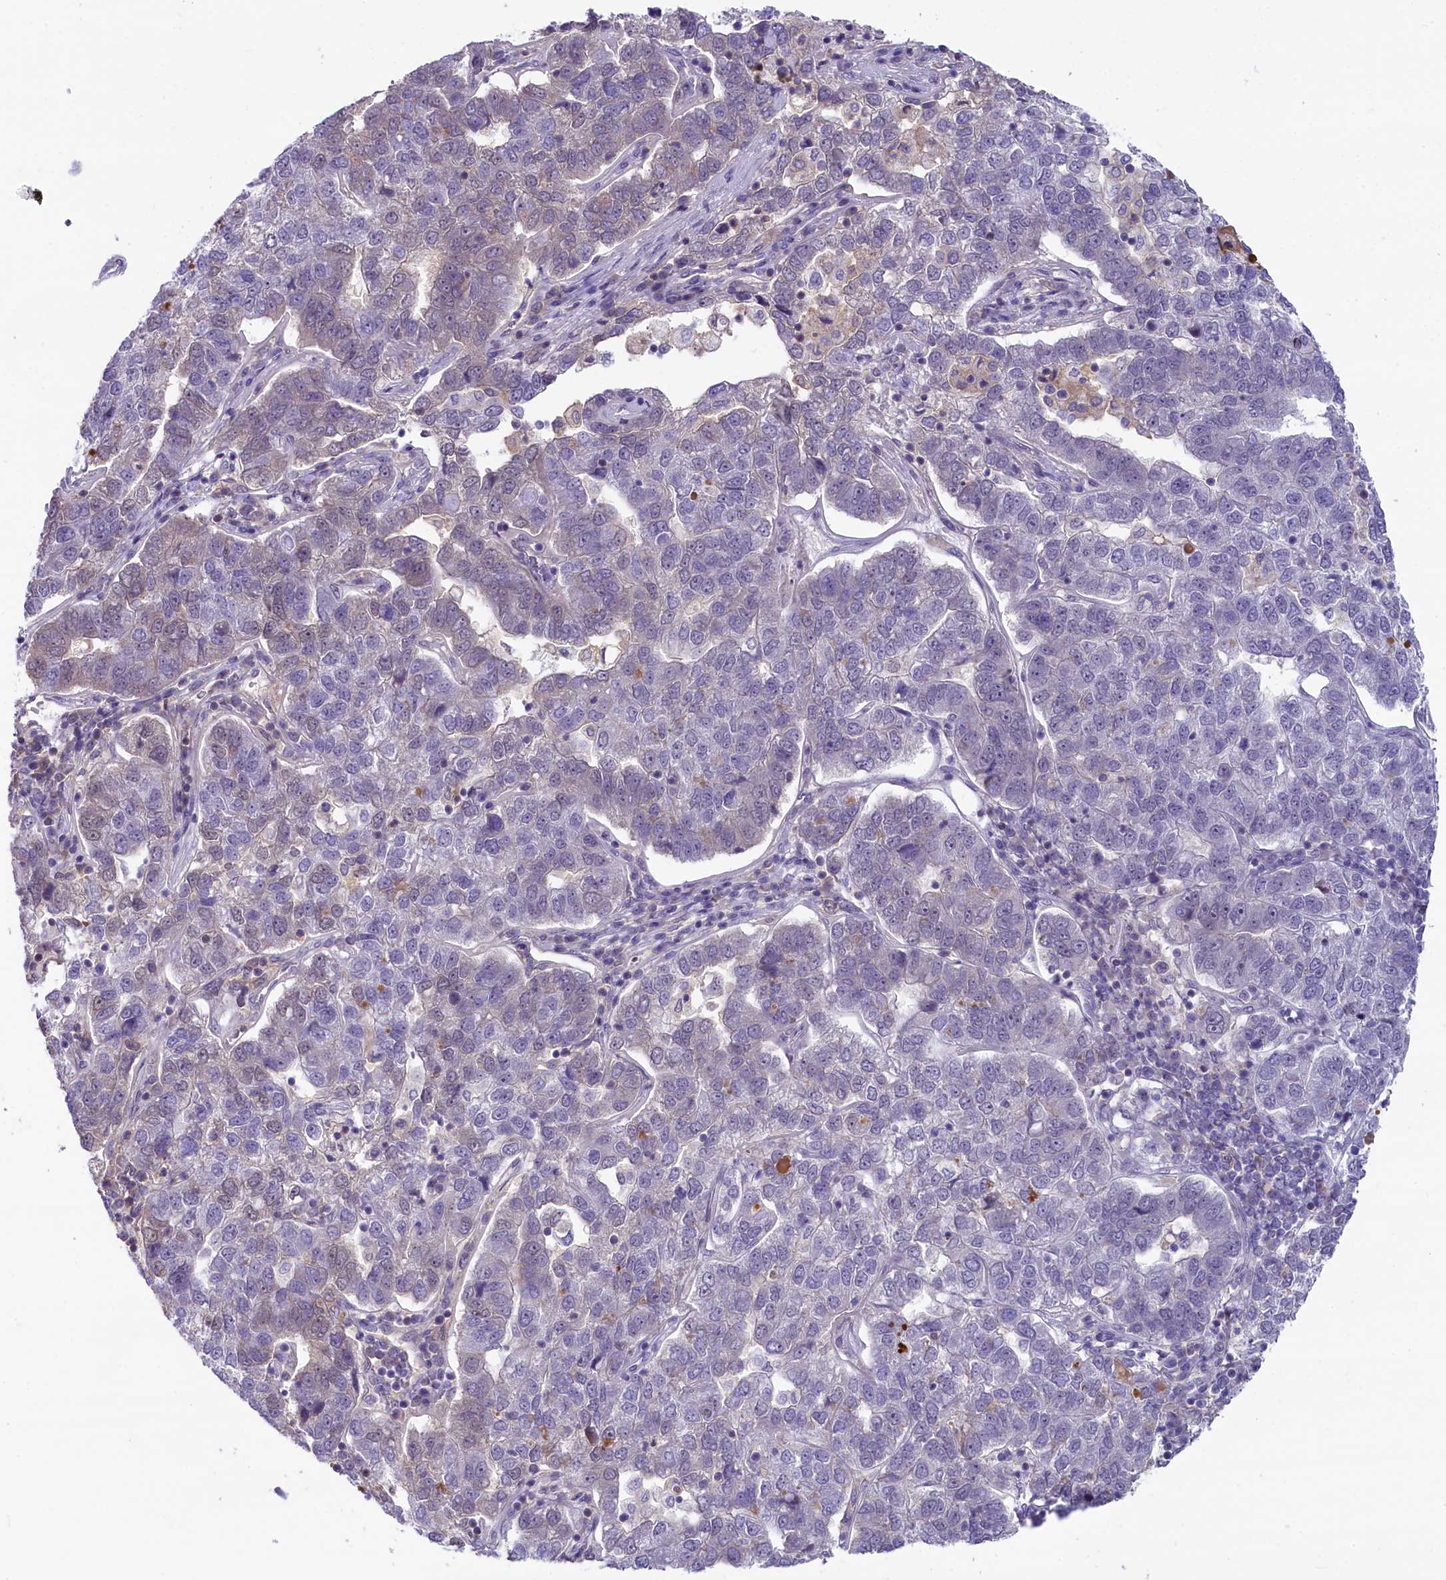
{"staining": {"intensity": "negative", "quantity": "none", "location": "none"}, "tissue": "pancreatic cancer", "cell_type": "Tumor cells", "image_type": "cancer", "snomed": [{"axis": "morphology", "description": "Adenocarcinoma, NOS"}, {"axis": "topography", "description": "Pancreas"}], "caption": "A high-resolution histopathology image shows immunohistochemistry (IHC) staining of pancreatic cancer, which exhibits no significant staining in tumor cells.", "gene": "CRAMP1", "patient": {"sex": "female", "age": 61}}